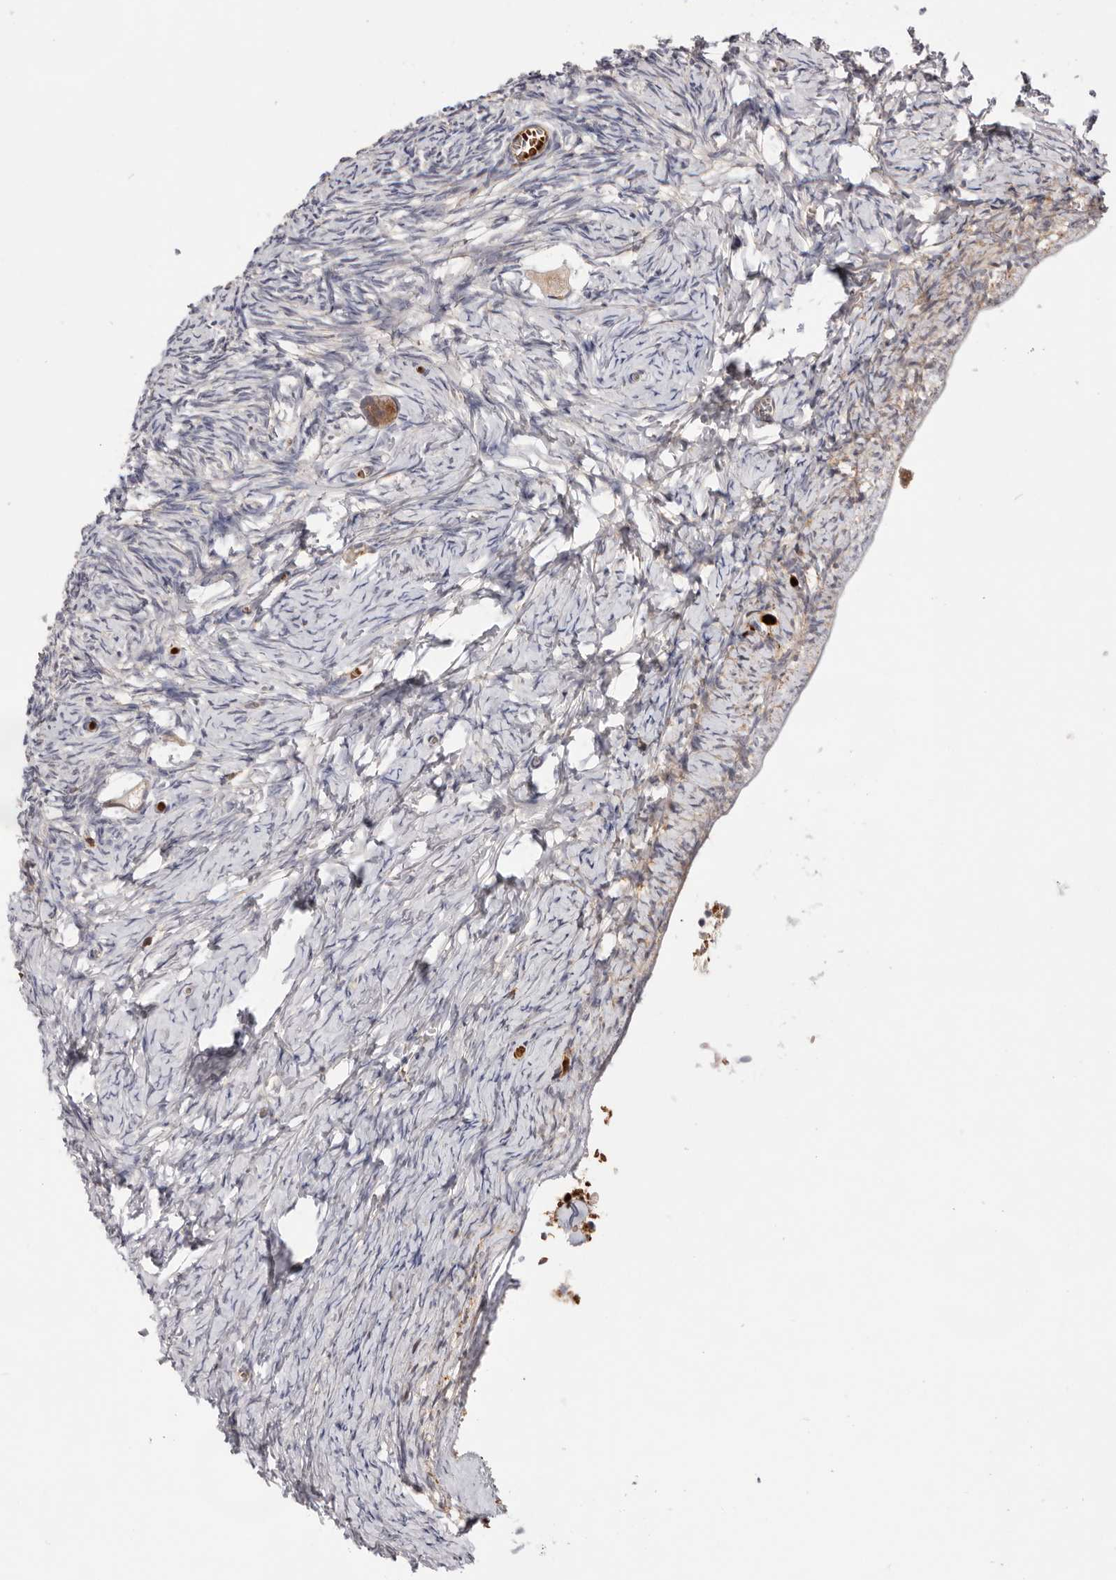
{"staining": {"intensity": "weak", "quantity": "25%-75%", "location": "cytoplasmic/membranous"}, "tissue": "ovary", "cell_type": "Follicle cells", "image_type": "normal", "snomed": [{"axis": "morphology", "description": "Normal tissue, NOS"}, {"axis": "topography", "description": "Ovary"}], "caption": "Immunohistochemistry (IHC) of benign human ovary exhibits low levels of weak cytoplasmic/membranous positivity in approximately 25%-75% of follicle cells.", "gene": "RNF213", "patient": {"sex": "female", "age": 27}}